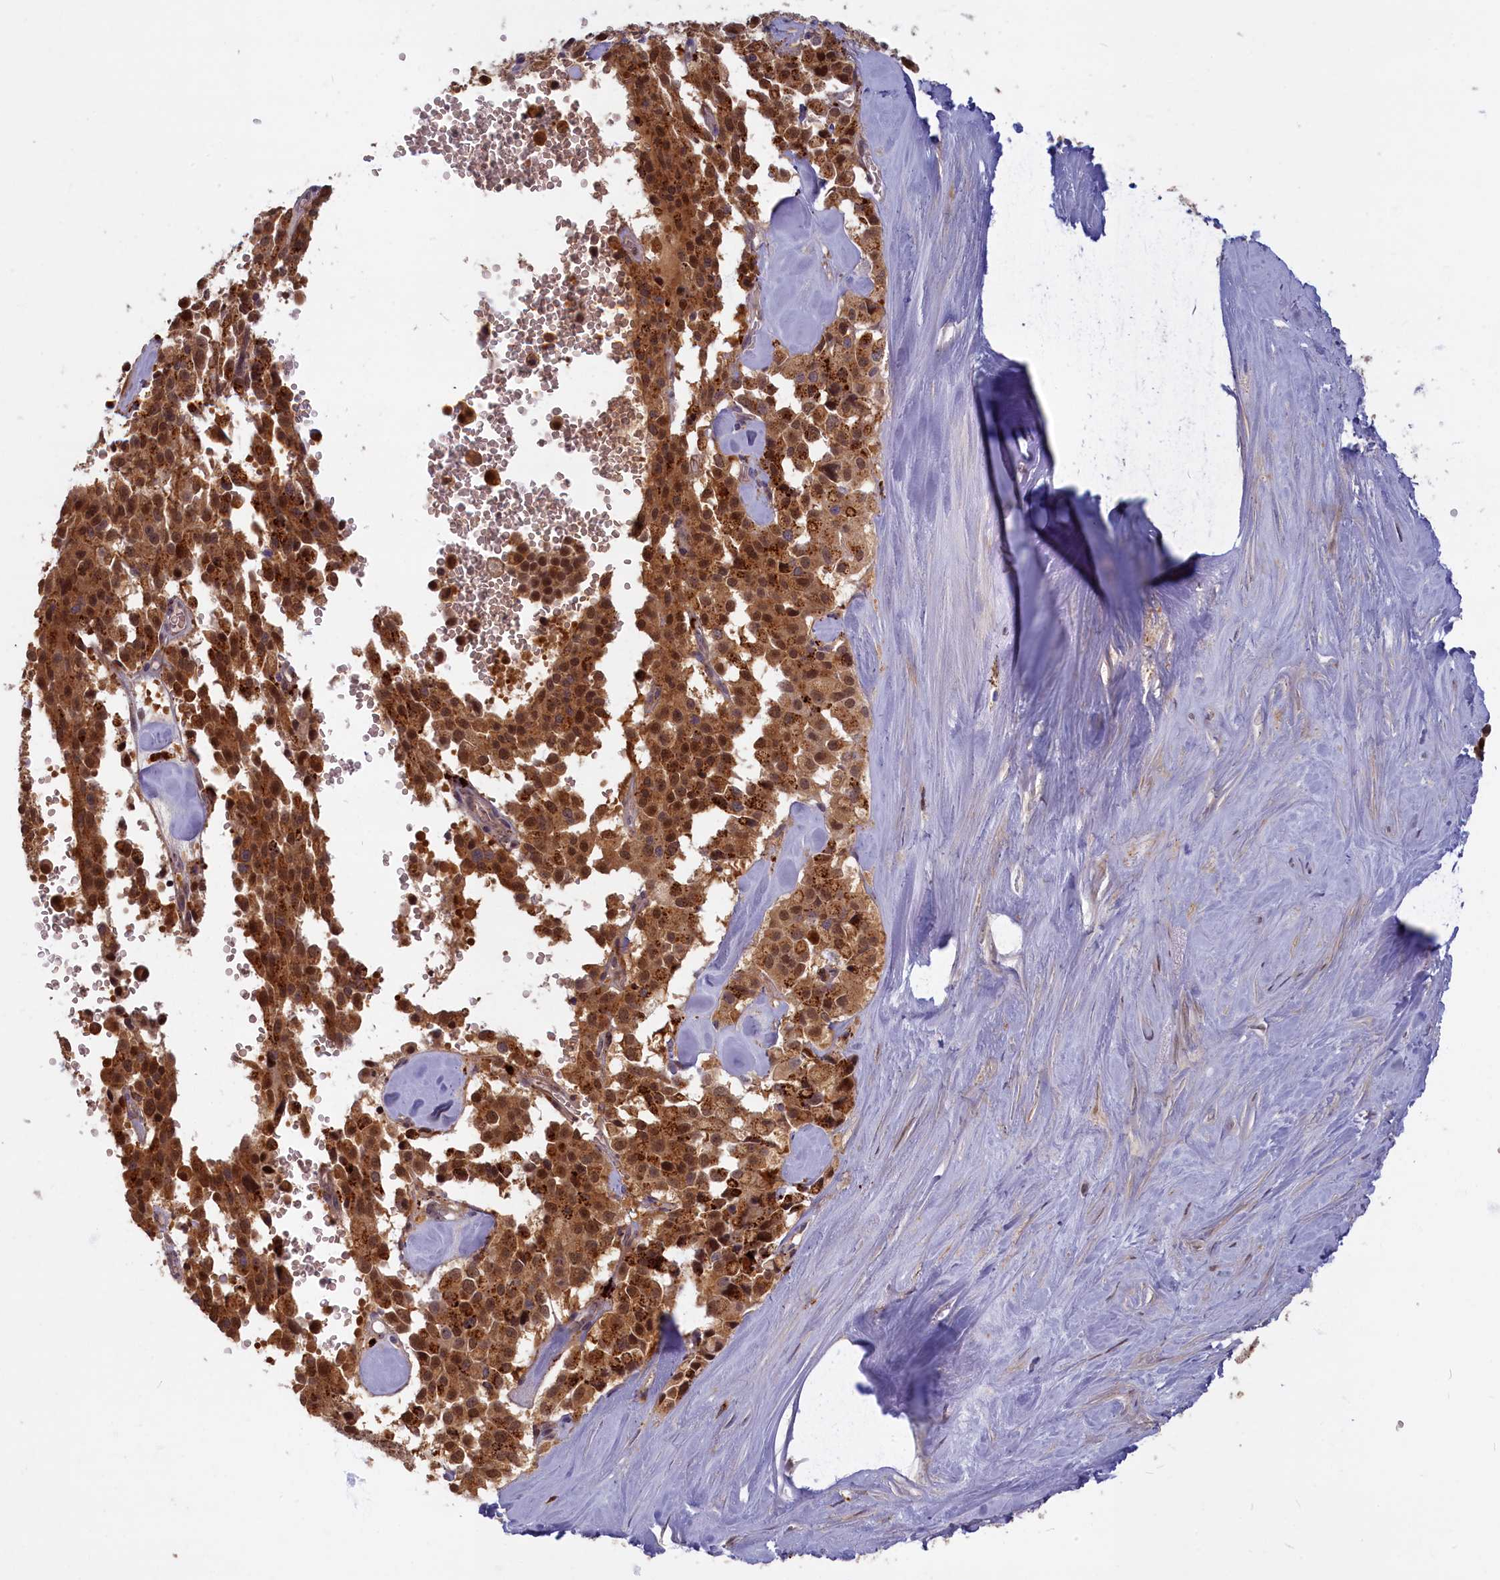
{"staining": {"intensity": "moderate", "quantity": ">75%", "location": "cytoplasmic/membranous,nuclear"}, "tissue": "pancreatic cancer", "cell_type": "Tumor cells", "image_type": "cancer", "snomed": [{"axis": "morphology", "description": "Adenocarcinoma, NOS"}, {"axis": "topography", "description": "Pancreas"}], "caption": "Immunohistochemistry histopathology image of neoplastic tissue: pancreatic cancer (adenocarcinoma) stained using immunohistochemistry exhibits medium levels of moderate protein expression localized specifically in the cytoplasmic/membranous and nuclear of tumor cells, appearing as a cytoplasmic/membranous and nuclear brown color.", "gene": "FCSK", "patient": {"sex": "male", "age": 65}}